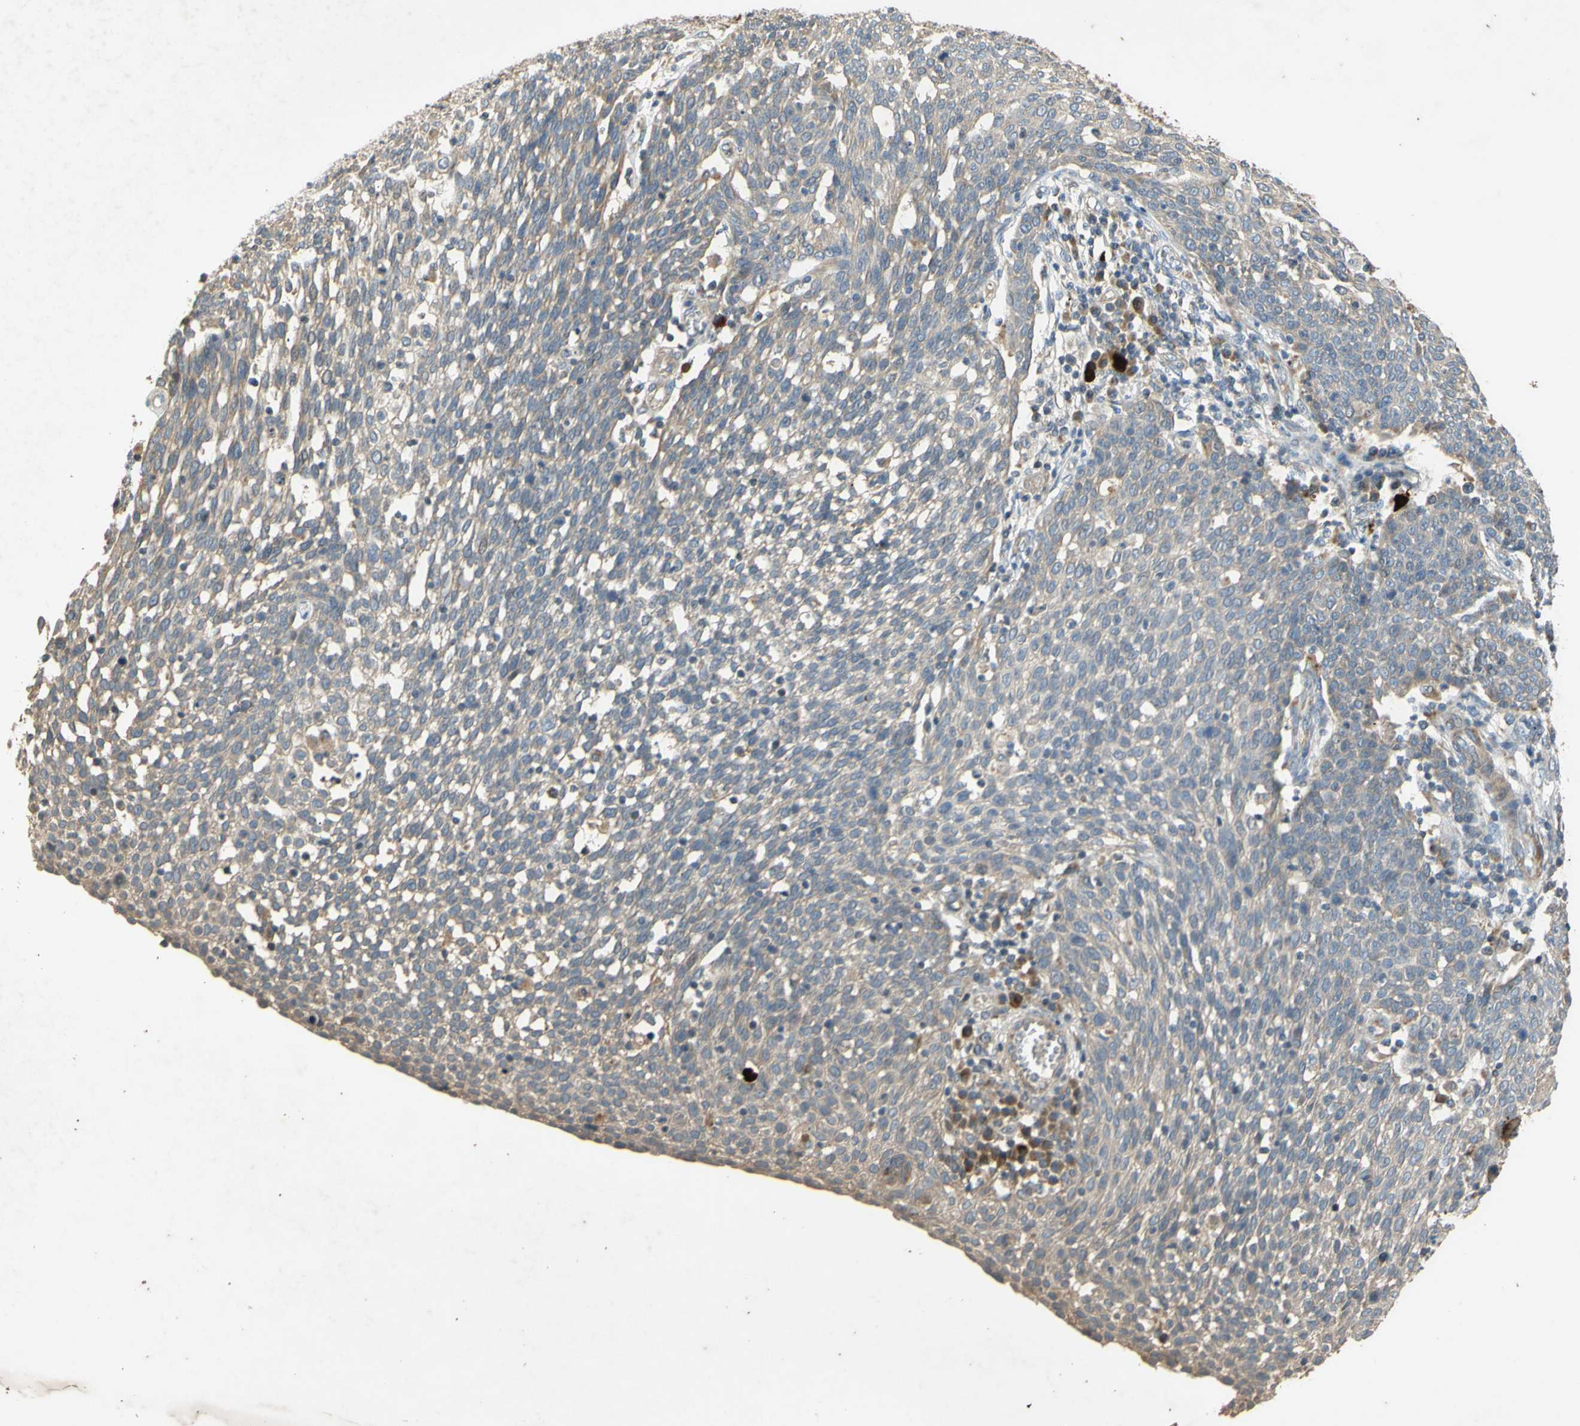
{"staining": {"intensity": "weak", "quantity": ">75%", "location": "cytoplasmic/membranous"}, "tissue": "cervical cancer", "cell_type": "Tumor cells", "image_type": "cancer", "snomed": [{"axis": "morphology", "description": "Squamous cell carcinoma, NOS"}, {"axis": "topography", "description": "Cervix"}], "caption": "The image shows a brown stain indicating the presence of a protein in the cytoplasmic/membranous of tumor cells in cervical cancer (squamous cell carcinoma). (Brightfield microscopy of DAB IHC at high magnification).", "gene": "PARD6A", "patient": {"sex": "female", "age": 34}}